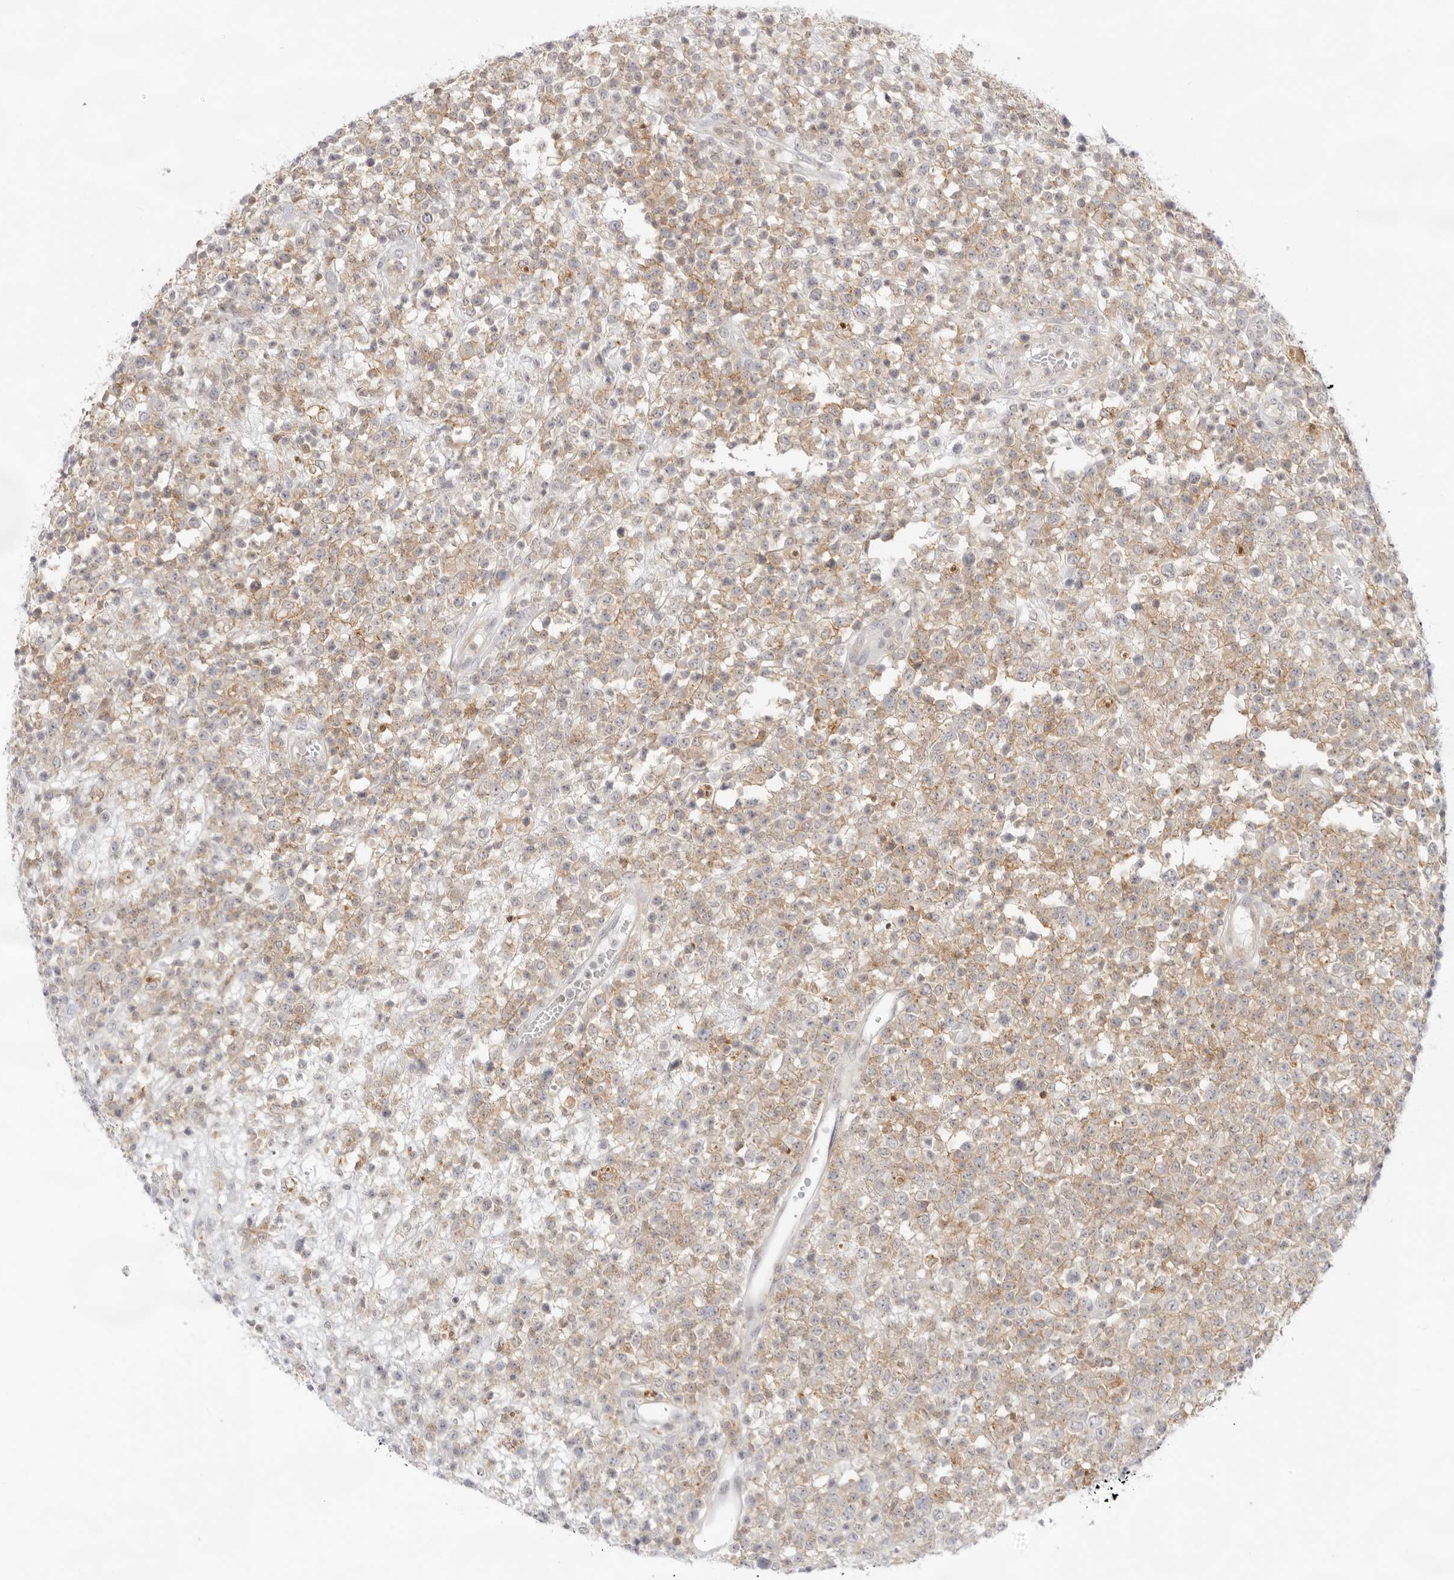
{"staining": {"intensity": "weak", "quantity": "25%-75%", "location": "cytoplasmic/membranous"}, "tissue": "lymphoma", "cell_type": "Tumor cells", "image_type": "cancer", "snomed": [{"axis": "morphology", "description": "Malignant lymphoma, non-Hodgkin's type, High grade"}, {"axis": "topography", "description": "Colon"}], "caption": "A brown stain labels weak cytoplasmic/membranous positivity of a protein in human lymphoma tumor cells.", "gene": "TNFRSF14", "patient": {"sex": "female", "age": 53}}